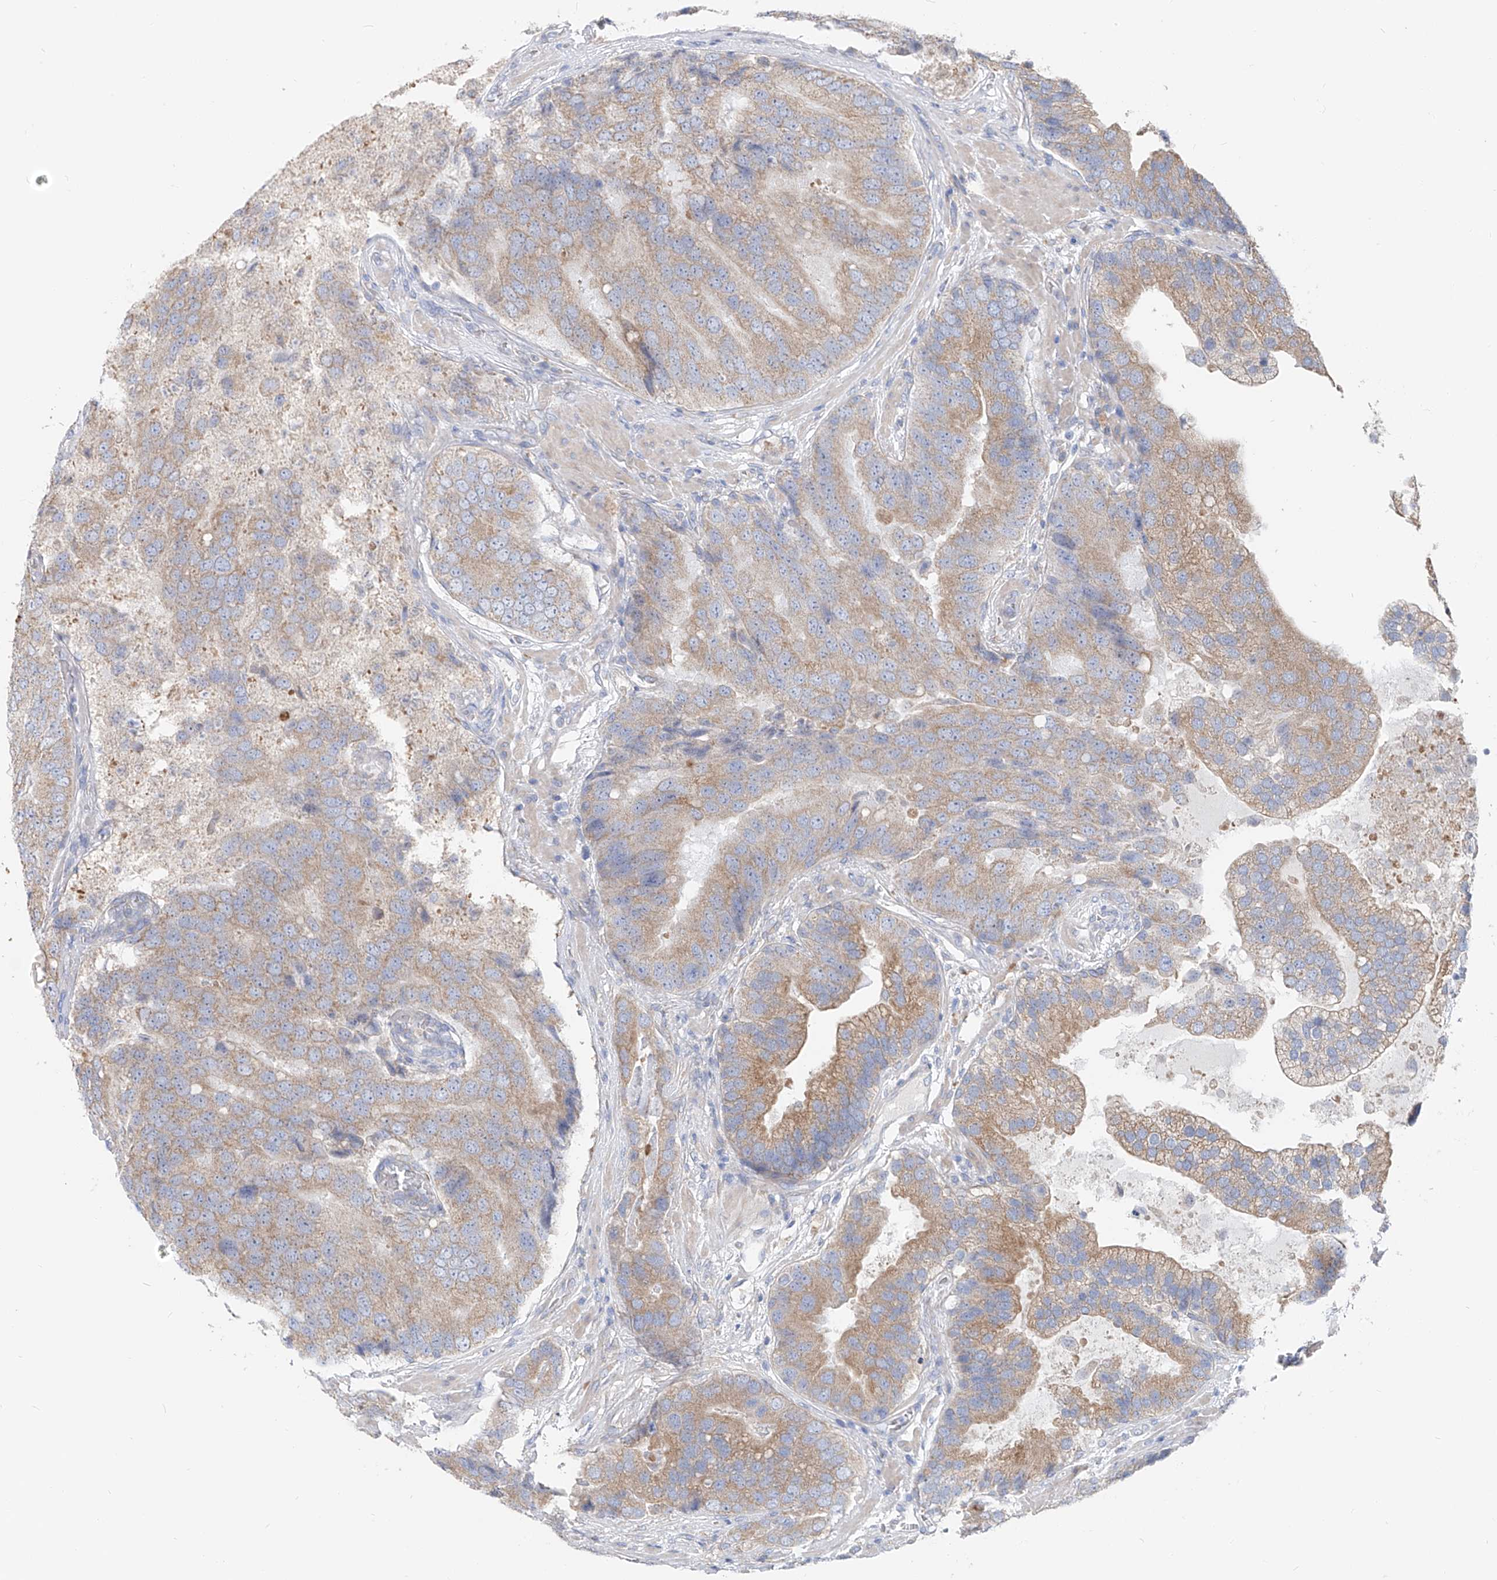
{"staining": {"intensity": "moderate", "quantity": ">75%", "location": "cytoplasmic/membranous"}, "tissue": "prostate cancer", "cell_type": "Tumor cells", "image_type": "cancer", "snomed": [{"axis": "morphology", "description": "Adenocarcinoma, High grade"}, {"axis": "topography", "description": "Prostate"}], "caption": "Approximately >75% of tumor cells in human prostate high-grade adenocarcinoma reveal moderate cytoplasmic/membranous protein expression as visualized by brown immunohistochemical staining.", "gene": "UFL1", "patient": {"sex": "male", "age": 70}}